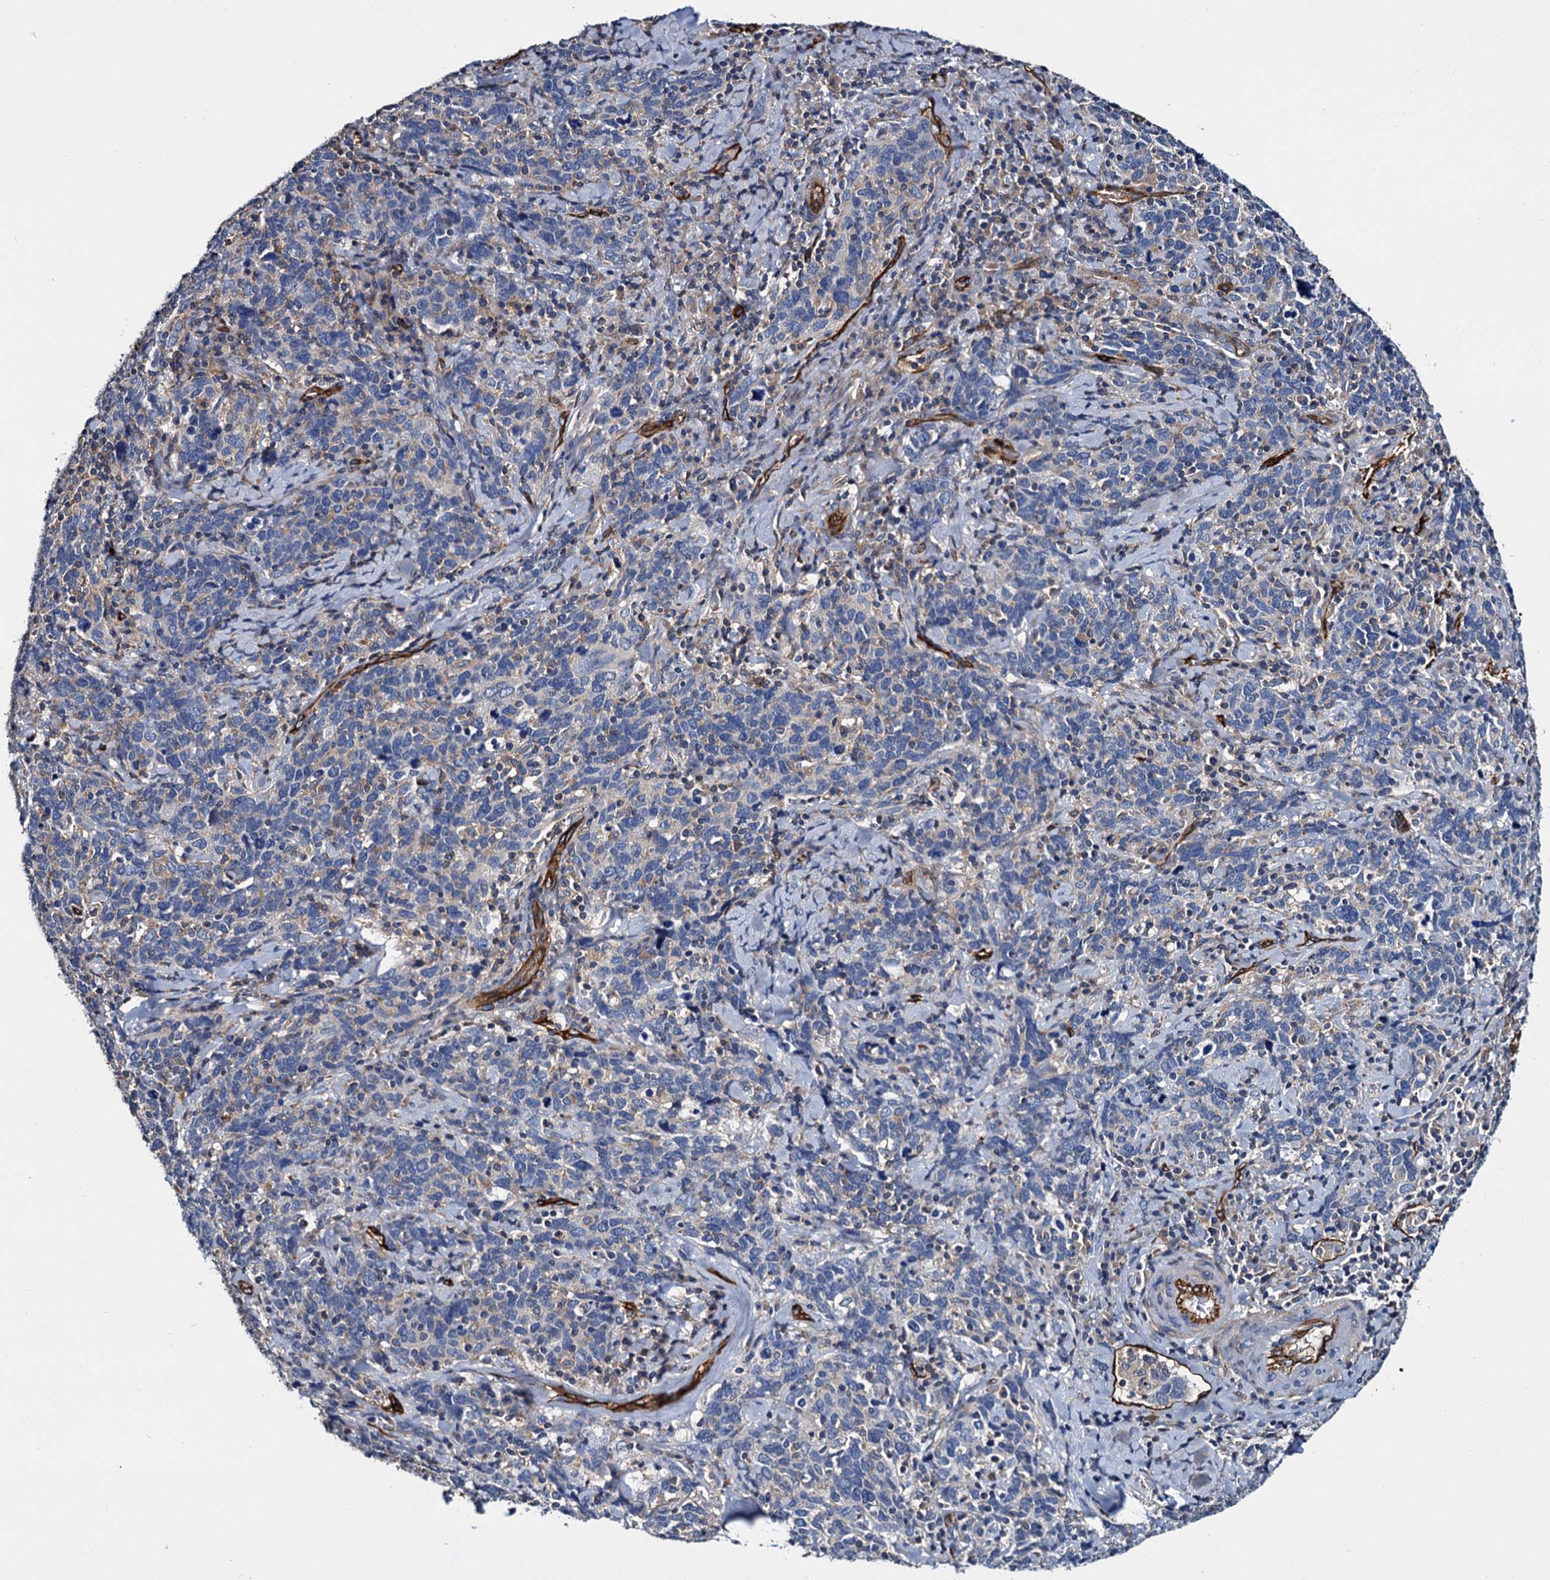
{"staining": {"intensity": "negative", "quantity": "none", "location": "none"}, "tissue": "cervical cancer", "cell_type": "Tumor cells", "image_type": "cancer", "snomed": [{"axis": "morphology", "description": "Squamous cell carcinoma, NOS"}, {"axis": "topography", "description": "Cervix"}], "caption": "High magnification brightfield microscopy of cervical cancer stained with DAB (brown) and counterstained with hematoxylin (blue): tumor cells show no significant positivity.", "gene": "CACNA1C", "patient": {"sex": "female", "age": 41}}